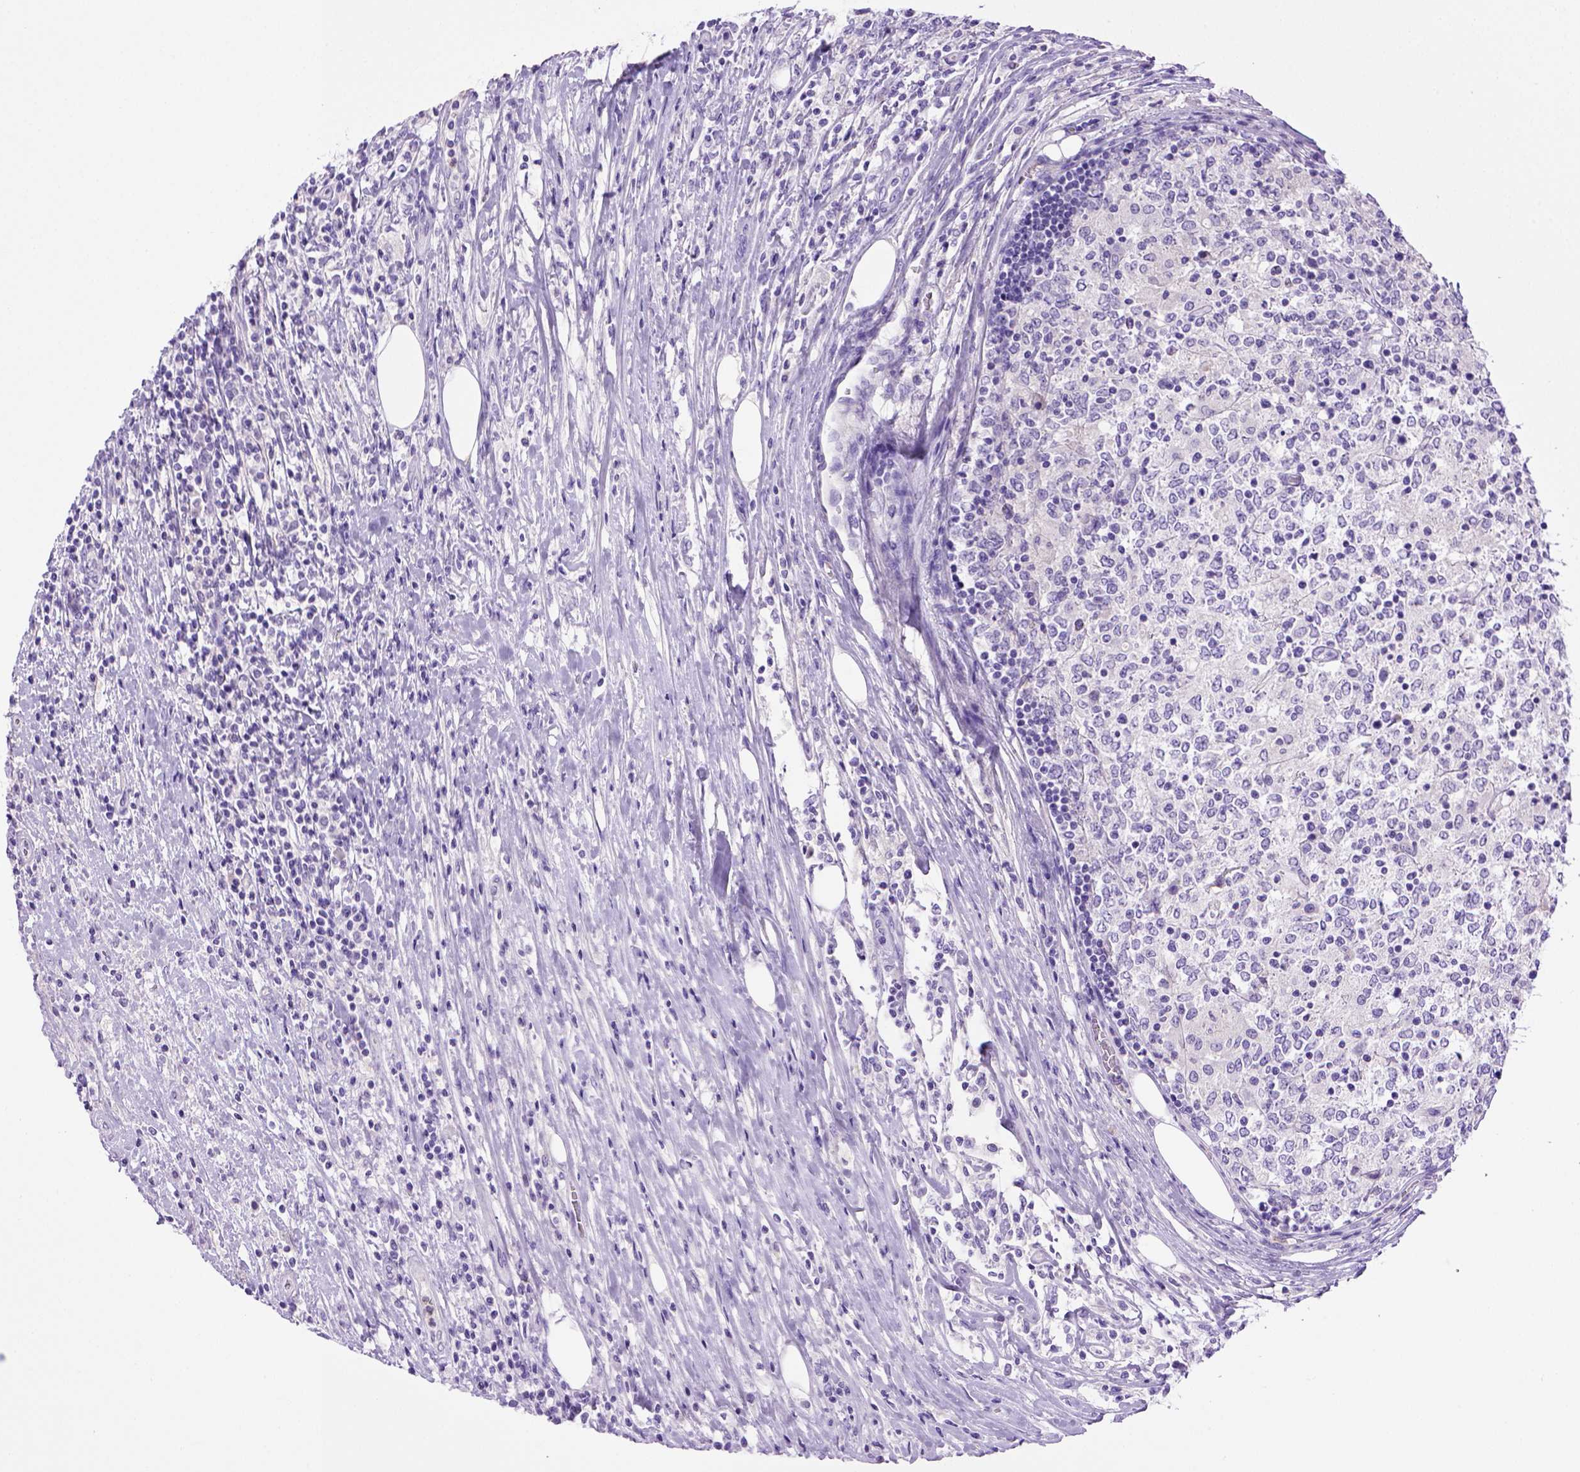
{"staining": {"intensity": "negative", "quantity": "none", "location": "none"}, "tissue": "lymphoma", "cell_type": "Tumor cells", "image_type": "cancer", "snomed": [{"axis": "morphology", "description": "Malignant lymphoma, non-Hodgkin's type, High grade"}, {"axis": "topography", "description": "Lymph node"}], "caption": "The micrograph displays no staining of tumor cells in malignant lymphoma, non-Hodgkin's type (high-grade).", "gene": "BAAT", "patient": {"sex": "female", "age": 84}}